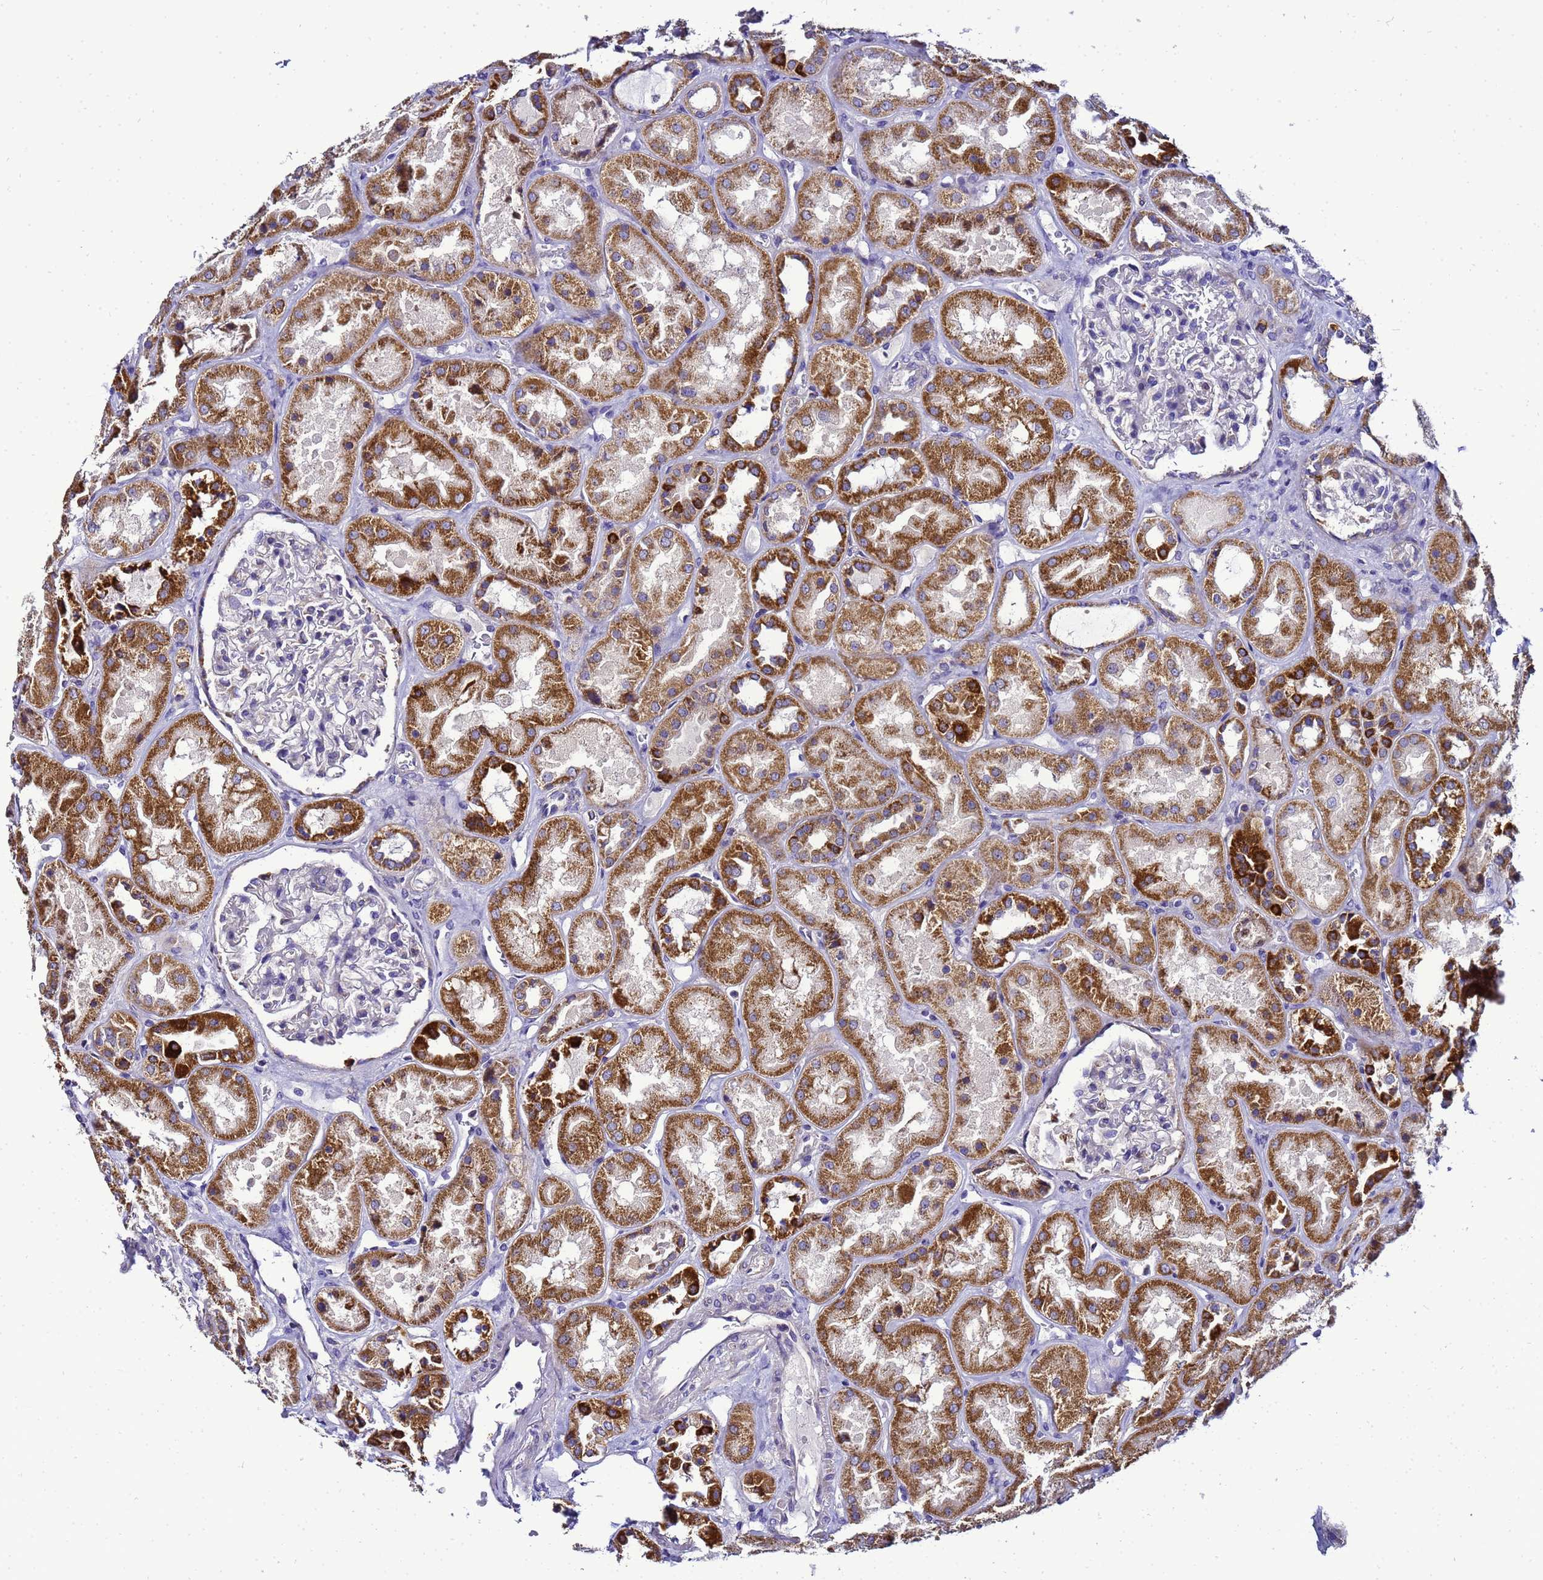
{"staining": {"intensity": "negative", "quantity": "none", "location": "none"}, "tissue": "kidney", "cell_type": "Cells in glomeruli", "image_type": "normal", "snomed": [{"axis": "morphology", "description": "Normal tissue, NOS"}, {"axis": "topography", "description": "Kidney"}], "caption": "High power microscopy photomicrograph of an immunohistochemistry image of normal kidney, revealing no significant staining in cells in glomeruli. (DAB (3,3'-diaminobenzidine) immunohistochemistry (IHC), high magnification).", "gene": "HIGD2A", "patient": {"sex": "male", "age": 70}}